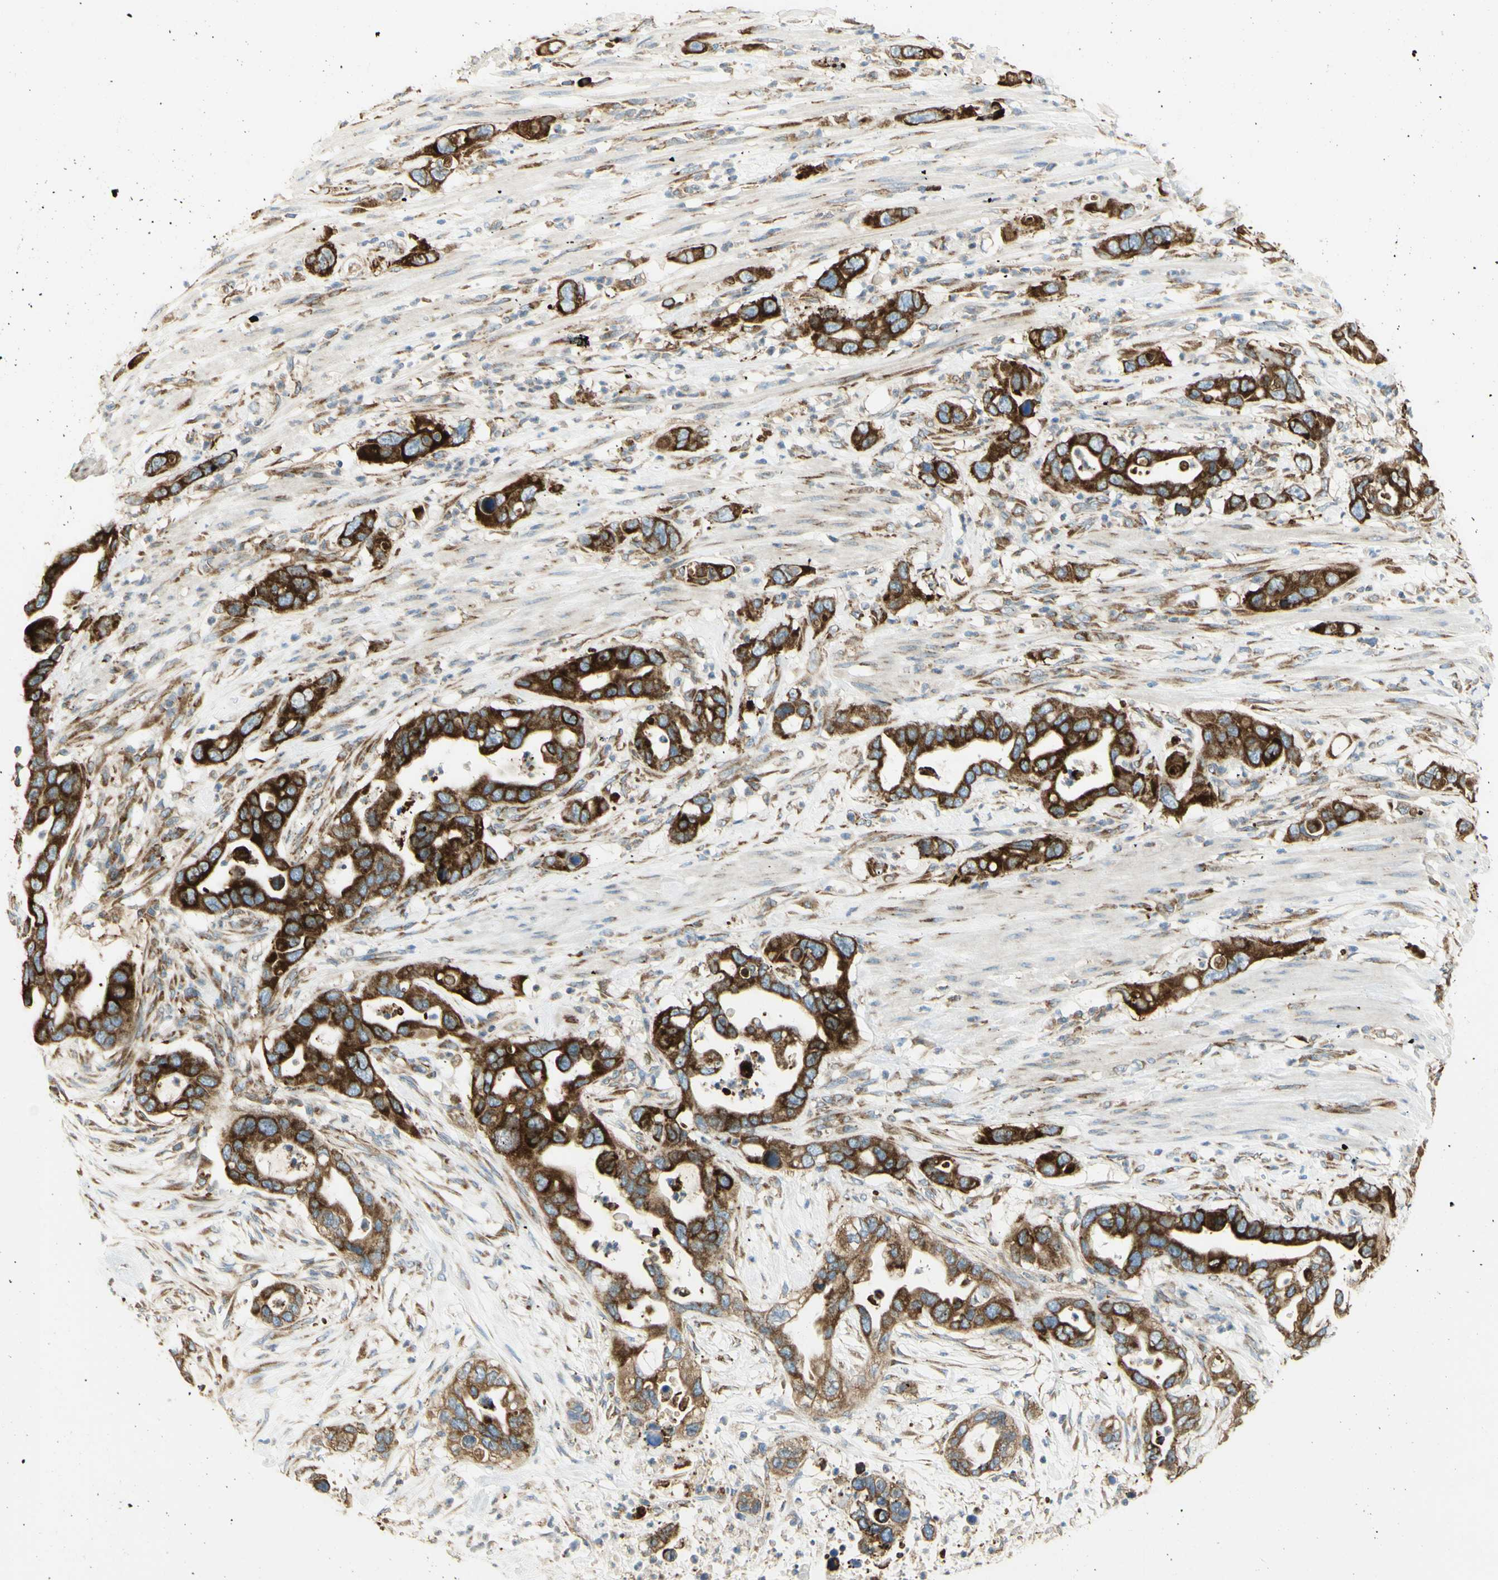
{"staining": {"intensity": "strong", "quantity": ">75%", "location": "cytoplasmic/membranous"}, "tissue": "pancreatic cancer", "cell_type": "Tumor cells", "image_type": "cancer", "snomed": [{"axis": "morphology", "description": "Adenocarcinoma, NOS"}, {"axis": "topography", "description": "Pancreas"}], "caption": "This is a photomicrograph of immunohistochemistry (IHC) staining of pancreatic cancer, which shows strong expression in the cytoplasmic/membranous of tumor cells.", "gene": "MANF", "patient": {"sex": "female", "age": 71}}